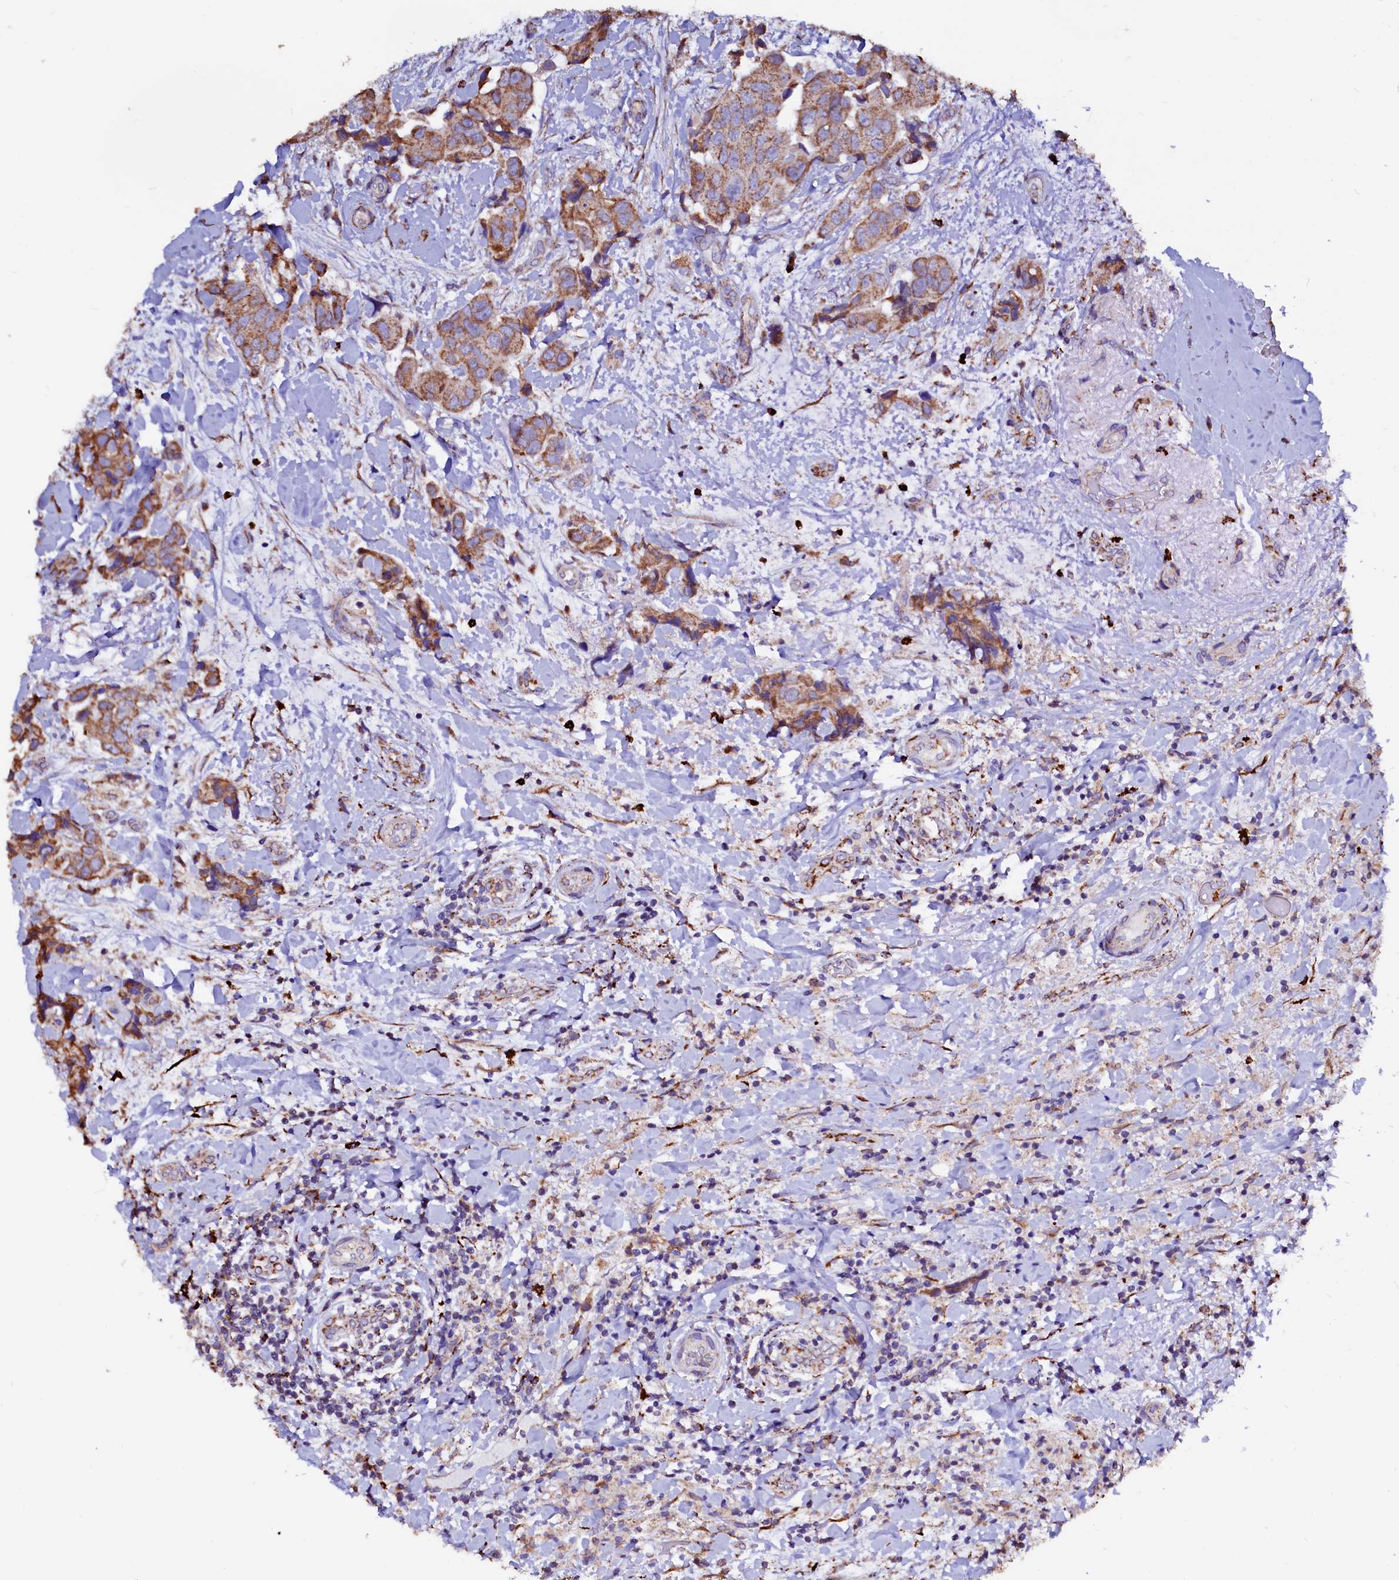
{"staining": {"intensity": "moderate", "quantity": ">75%", "location": "cytoplasmic/membranous"}, "tissue": "breast cancer", "cell_type": "Tumor cells", "image_type": "cancer", "snomed": [{"axis": "morphology", "description": "Normal tissue, NOS"}, {"axis": "morphology", "description": "Duct carcinoma"}, {"axis": "topography", "description": "Breast"}], "caption": "Approximately >75% of tumor cells in breast cancer reveal moderate cytoplasmic/membranous protein positivity as visualized by brown immunohistochemical staining.", "gene": "MAOB", "patient": {"sex": "female", "age": 62}}